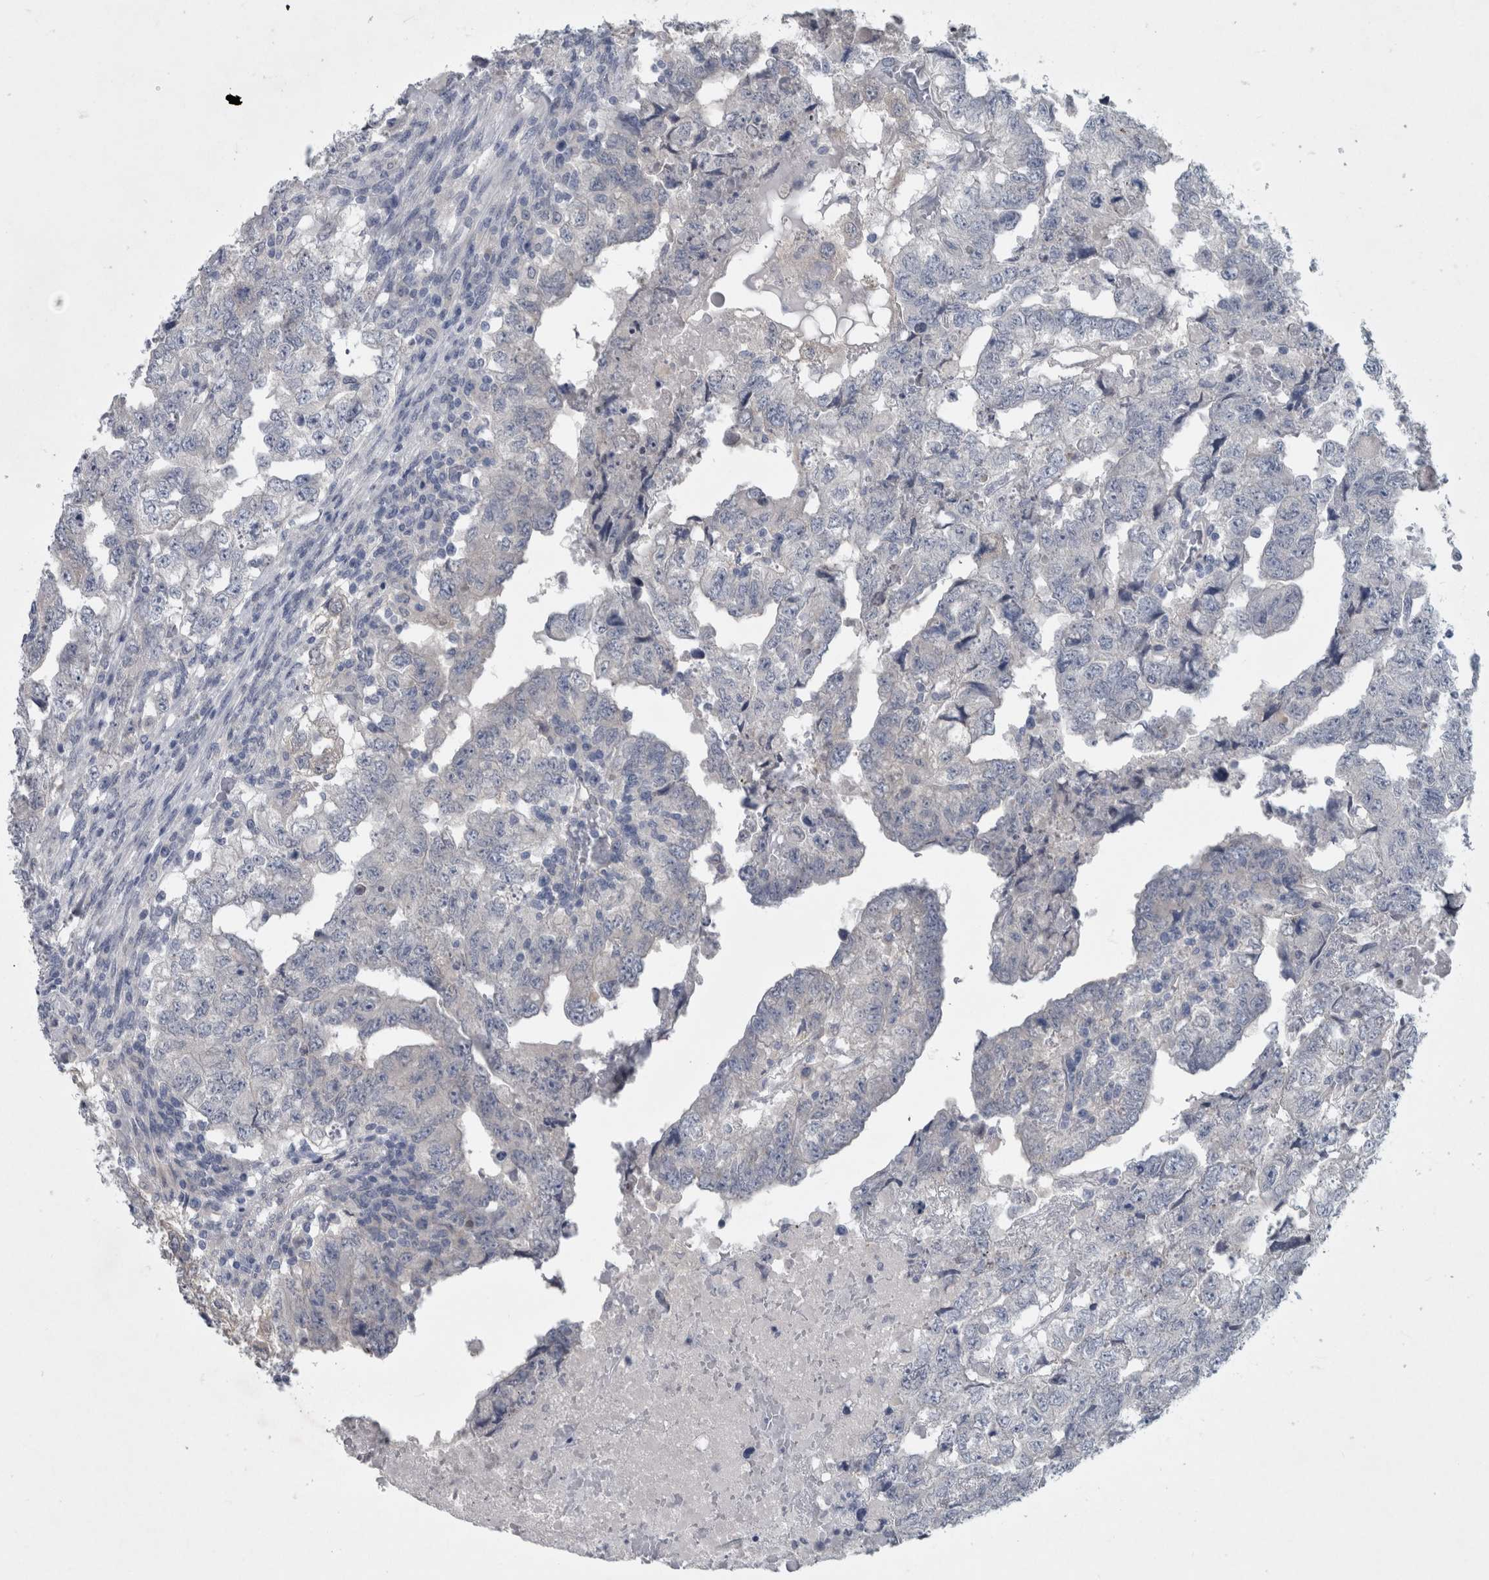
{"staining": {"intensity": "negative", "quantity": "none", "location": "none"}, "tissue": "testis cancer", "cell_type": "Tumor cells", "image_type": "cancer", "snomed": [{"axis": "morphology", "description": "Carcinoma, Embryonal, NOS"}, {"axis": "topography", "description": "Testis"}], "caption": "Immunohistochemistry (IHC) photomicrograph of testis cancer (embryonal carcinoma) stained for a protein (brown), which exhibits no positivity in tumor cells.", "gene": "FAM83H", "patient": {"sex": "male", "age": 36}}